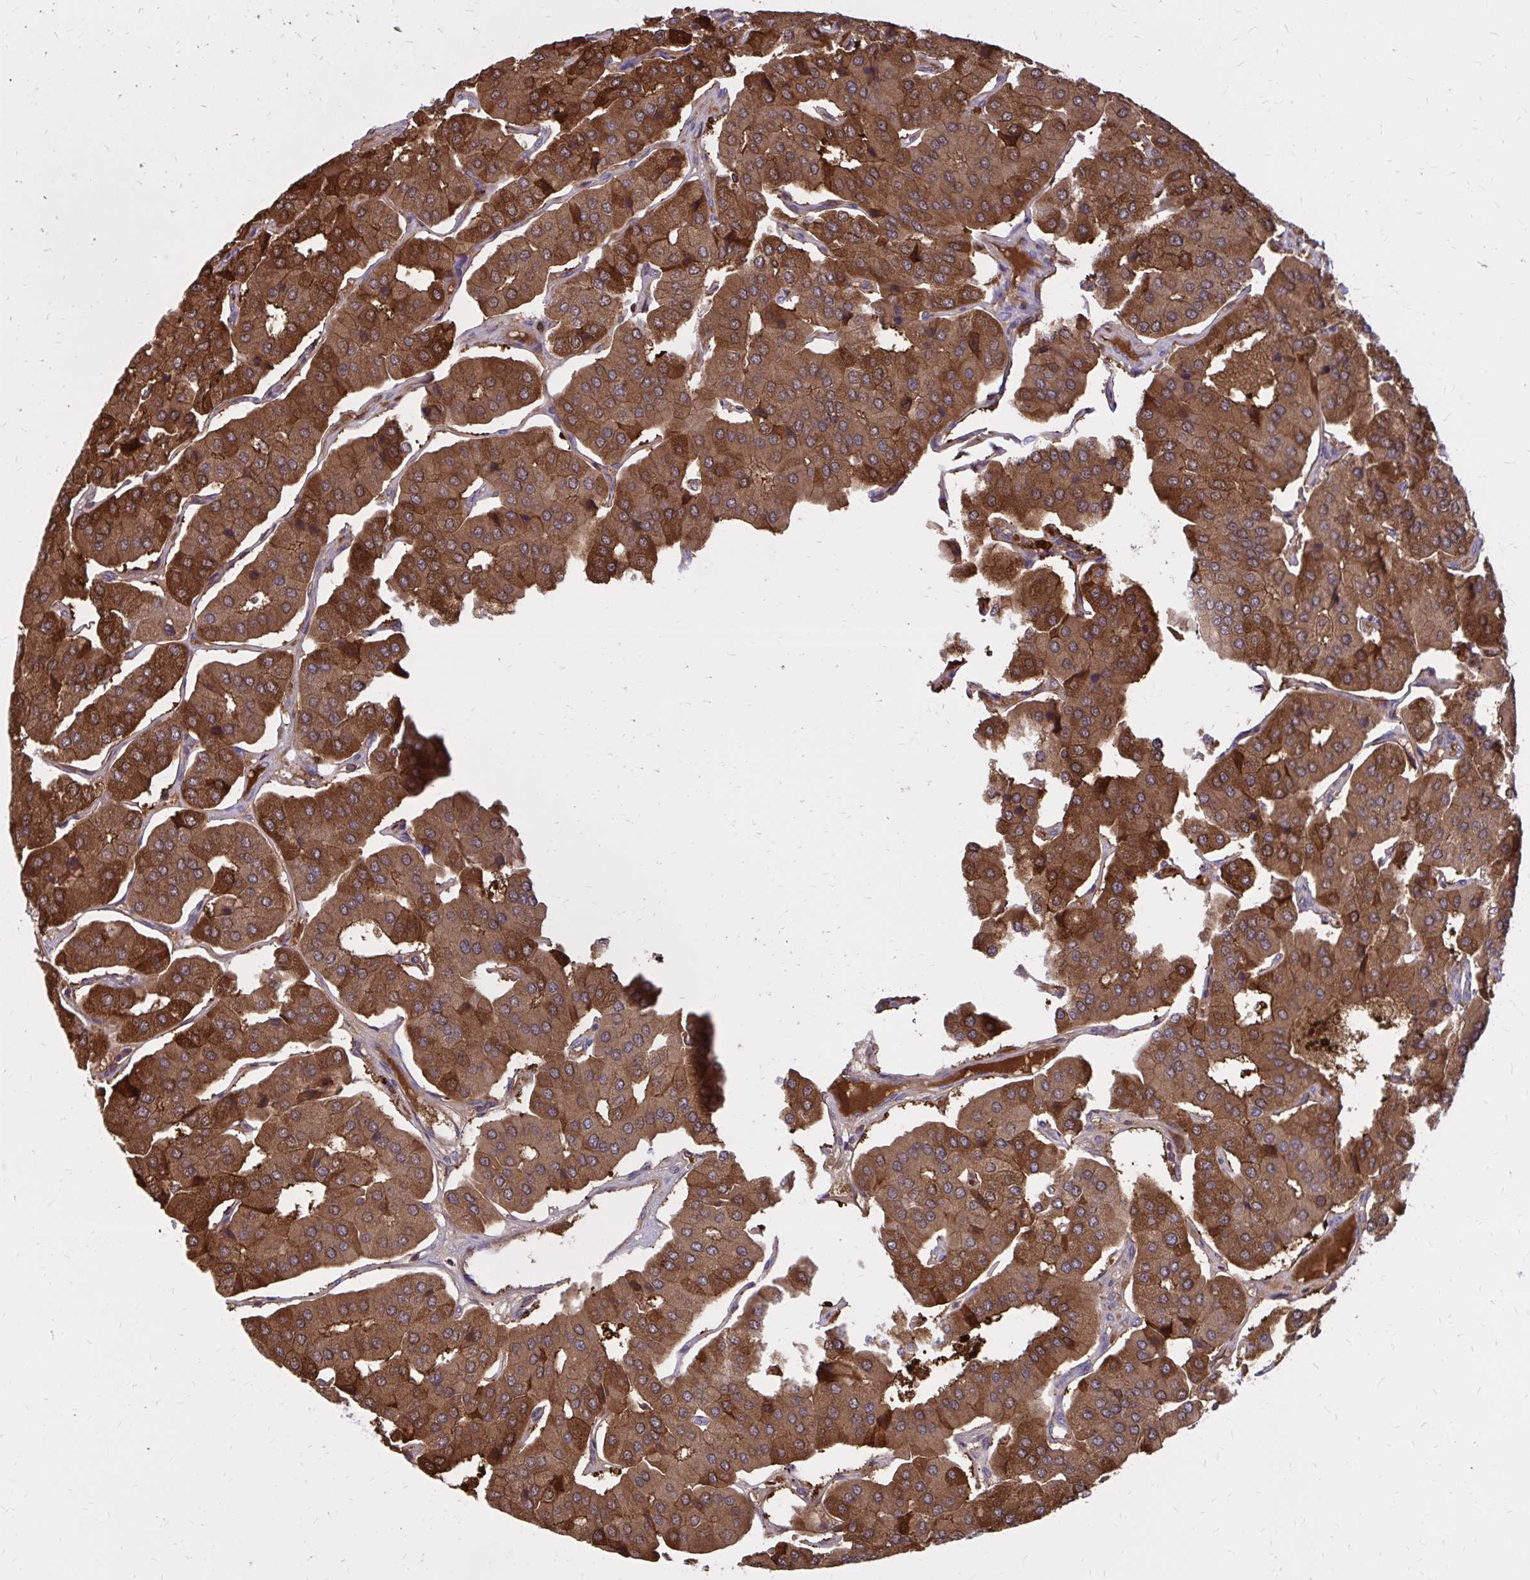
{"staining": {"intensity": "strong", "quantity": ">75%", "location": "cytoplasmic/membranous"}, "tissue": "parathyroid gland", "cell_type": "Glandular cells", "image_type": "normal", "snomed": [{"axis": "morphology", "description": "Normal tissue, NOS"}, {"axis": "morphology", "description": "Adenoma, NOS"}, {"axis": "topography", "description": "Parathyroid gland"}], "caption": "Immunohistochemical staining of benign human parathyroid gland demonstrates >75% levels of strong cytoplasmic/membranous protein positivity in approximately >75% of glandular cells. (brown staining indicates protein expression, while blue staining denotes nuclei).", "gene": "DBI", "patient": {"sex": "female", "age": 86}}